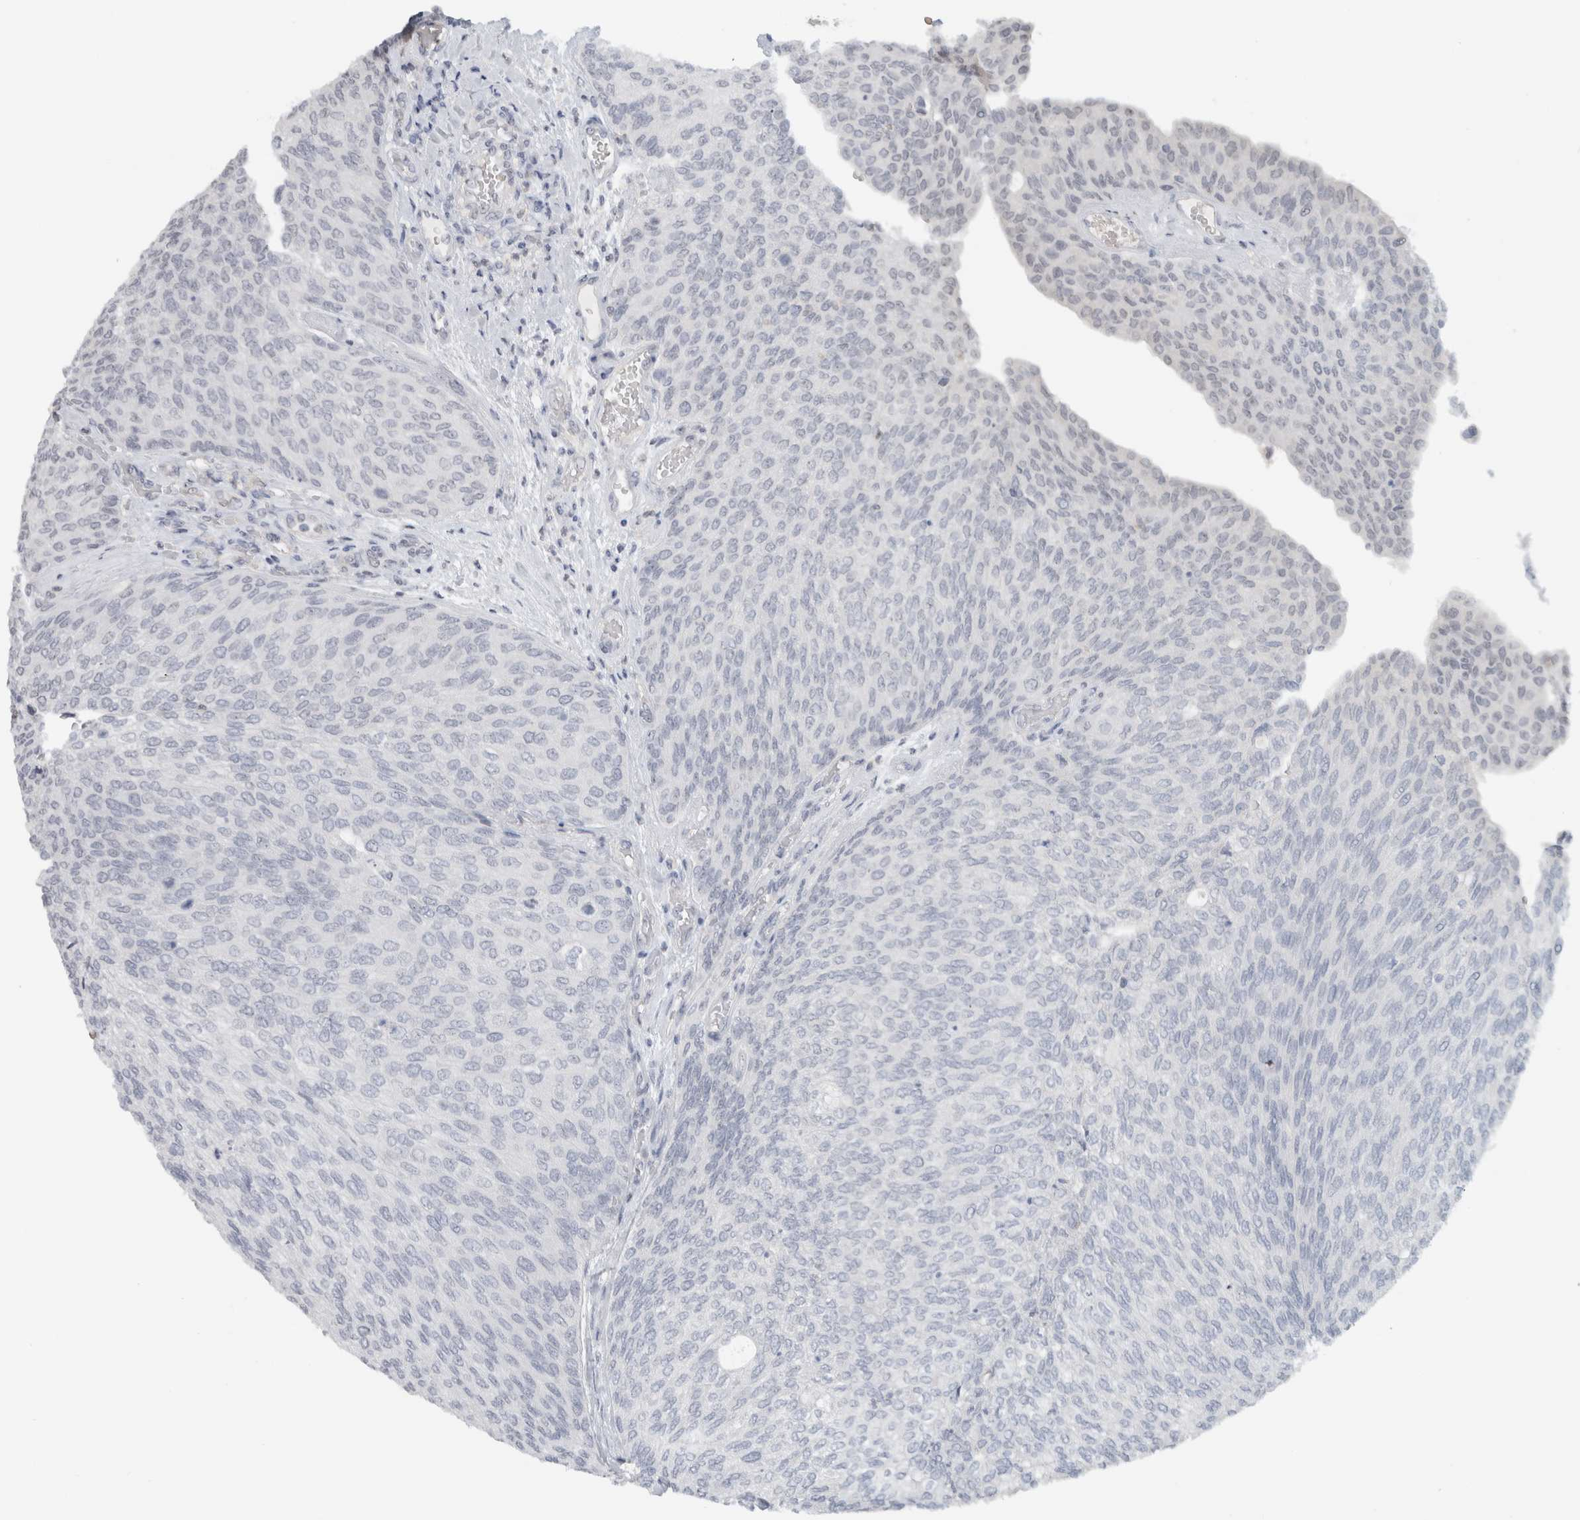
{"staining": {"intensity": "negative", "quantity": "none", "location": "none"}, "tissue": "urothelial cancer", "cell_type": "Tumor cells", "image_type": "cancer", "snomed": [{"axis": "morphology", "description": "Urothelial carcinoma, Low grade"}, {"axis": "topography", "description": "Urinary bladder"}], "caption": "An IHC micrograph of low-grade urothelial carcinoma is shown. There is no staining in tumor cells of low-grade urothelial carcinoma.", "gene": "FMR1NB", "patient": {"sex": "female", "age": 79}}